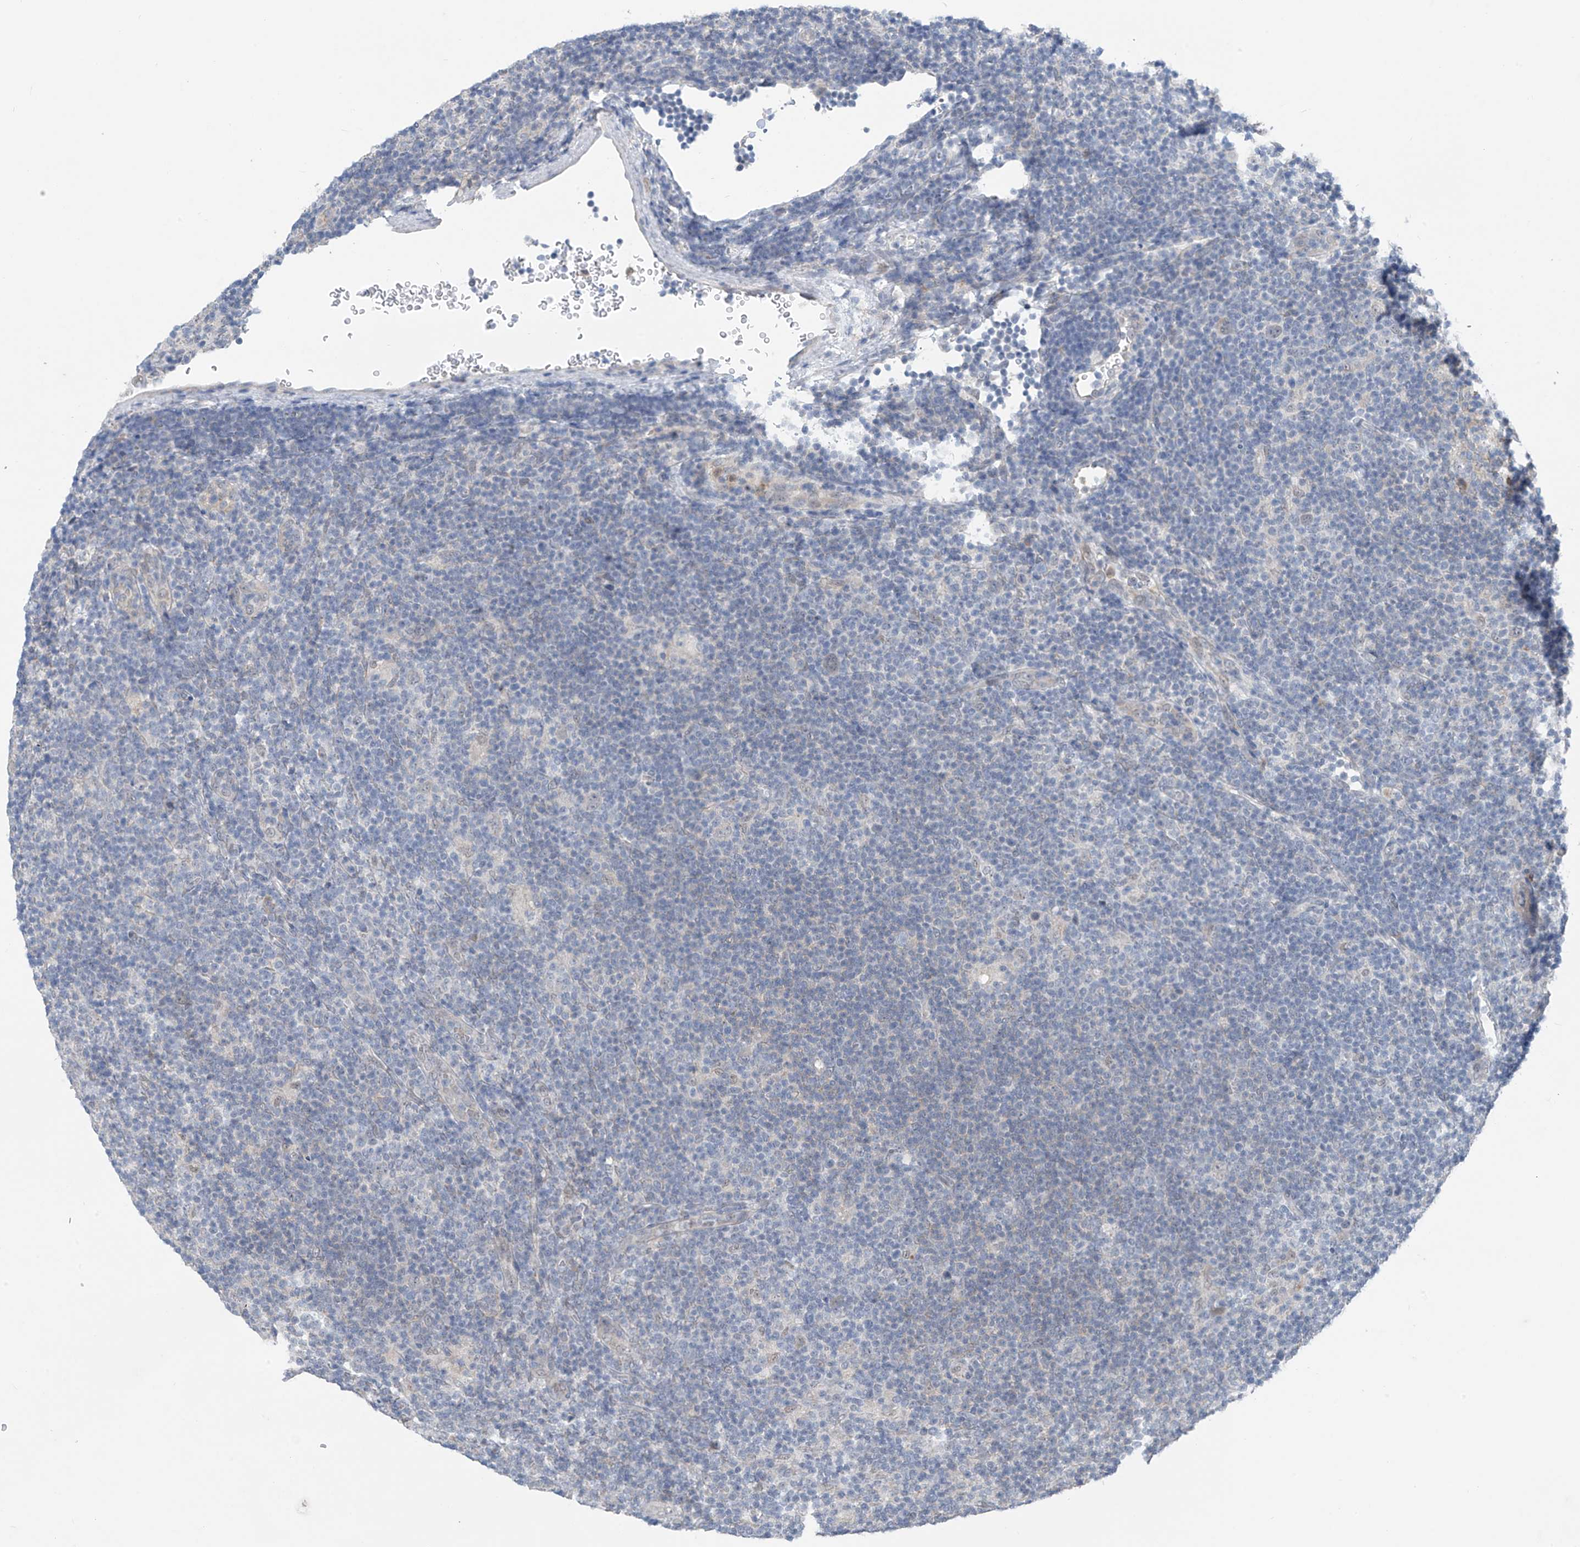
{"staining": {"intensity": "negative", "quantity": "none", "location": "none"}, "tissue": "lymphoma", "cell_type": "Tumor cells", "image_type": "cancer", "snomed": [{"axis": "morphology", "description": "Hodgkin's disease, NOS"}, {"axis": "topography", "description": "Lymph node"}], "caption": "IHC of human lymphoma demonstrates no staining in tumor cells. (Immunohistochemistry (ihc), brightfield microscopy, high magnification).", "gene": "CYP4V2", "patient": {"sex": "female", "age": 57}}